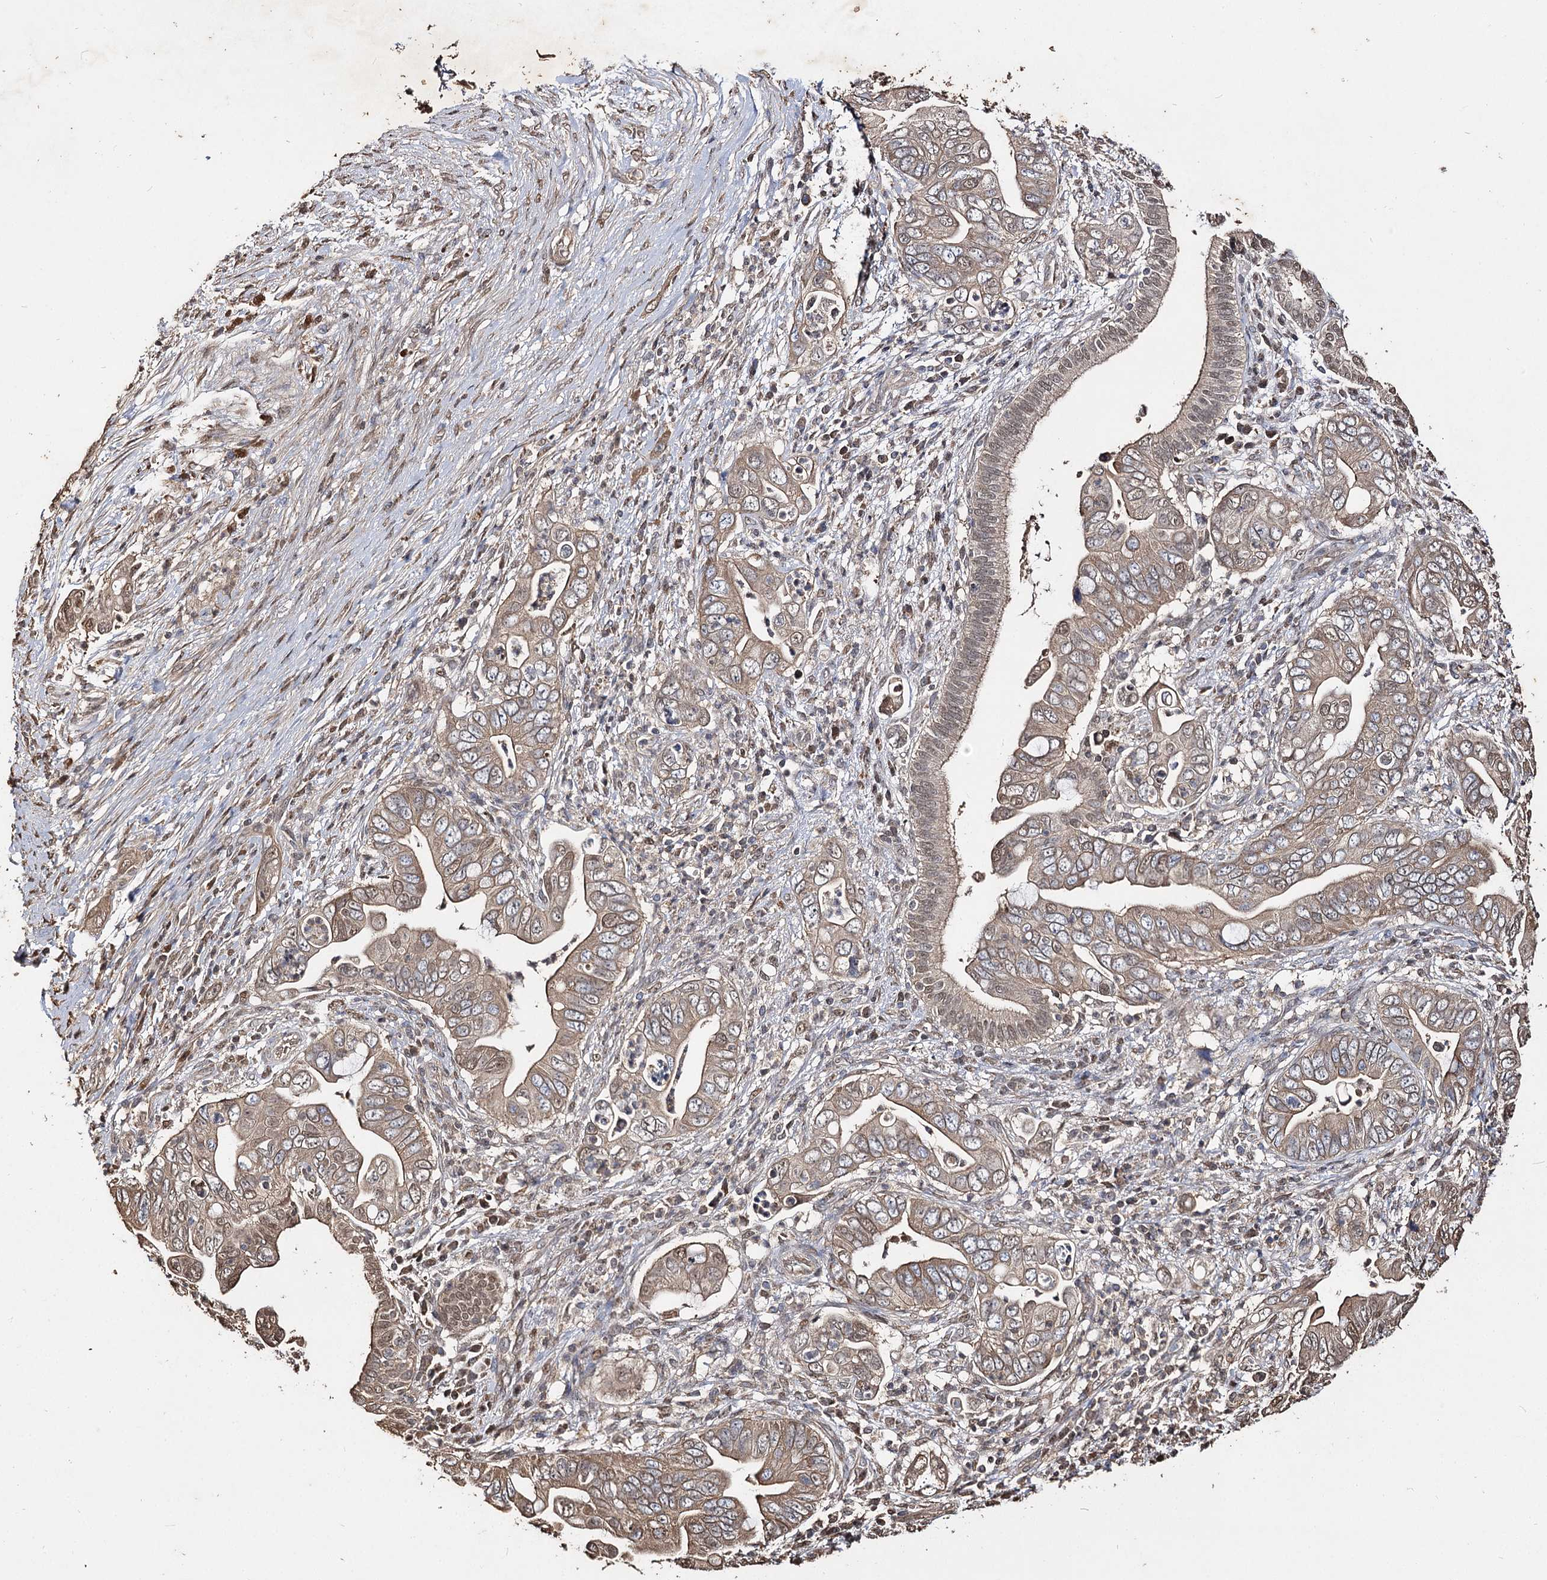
{"staining": {"intensity": "moderate", "quantity": ">75%", "location": "cytoplasmic/membranous"}, "tissue": "pancreatic cancer", "cell_type": "Tumor cells", "image_type": "cancer", "snomed": [{"axis": "morphology", "description": "Adenocarcinoma, NOS"}, {"axis": "topography", "description": "Pancreas"}], "caption": "Tumor cells reveal medium levels of moderate cytoplasmic/membranous positivity in approximately >75% of cells in pancreatic cancer. The staining was performed using DAB to visualize the protein expression in brown, while the nuclei were stained in blue with hematoxylin (Magnification: 20x).", "gene": "ARL13A", "patient": {"sex": "male", "age": 75}}